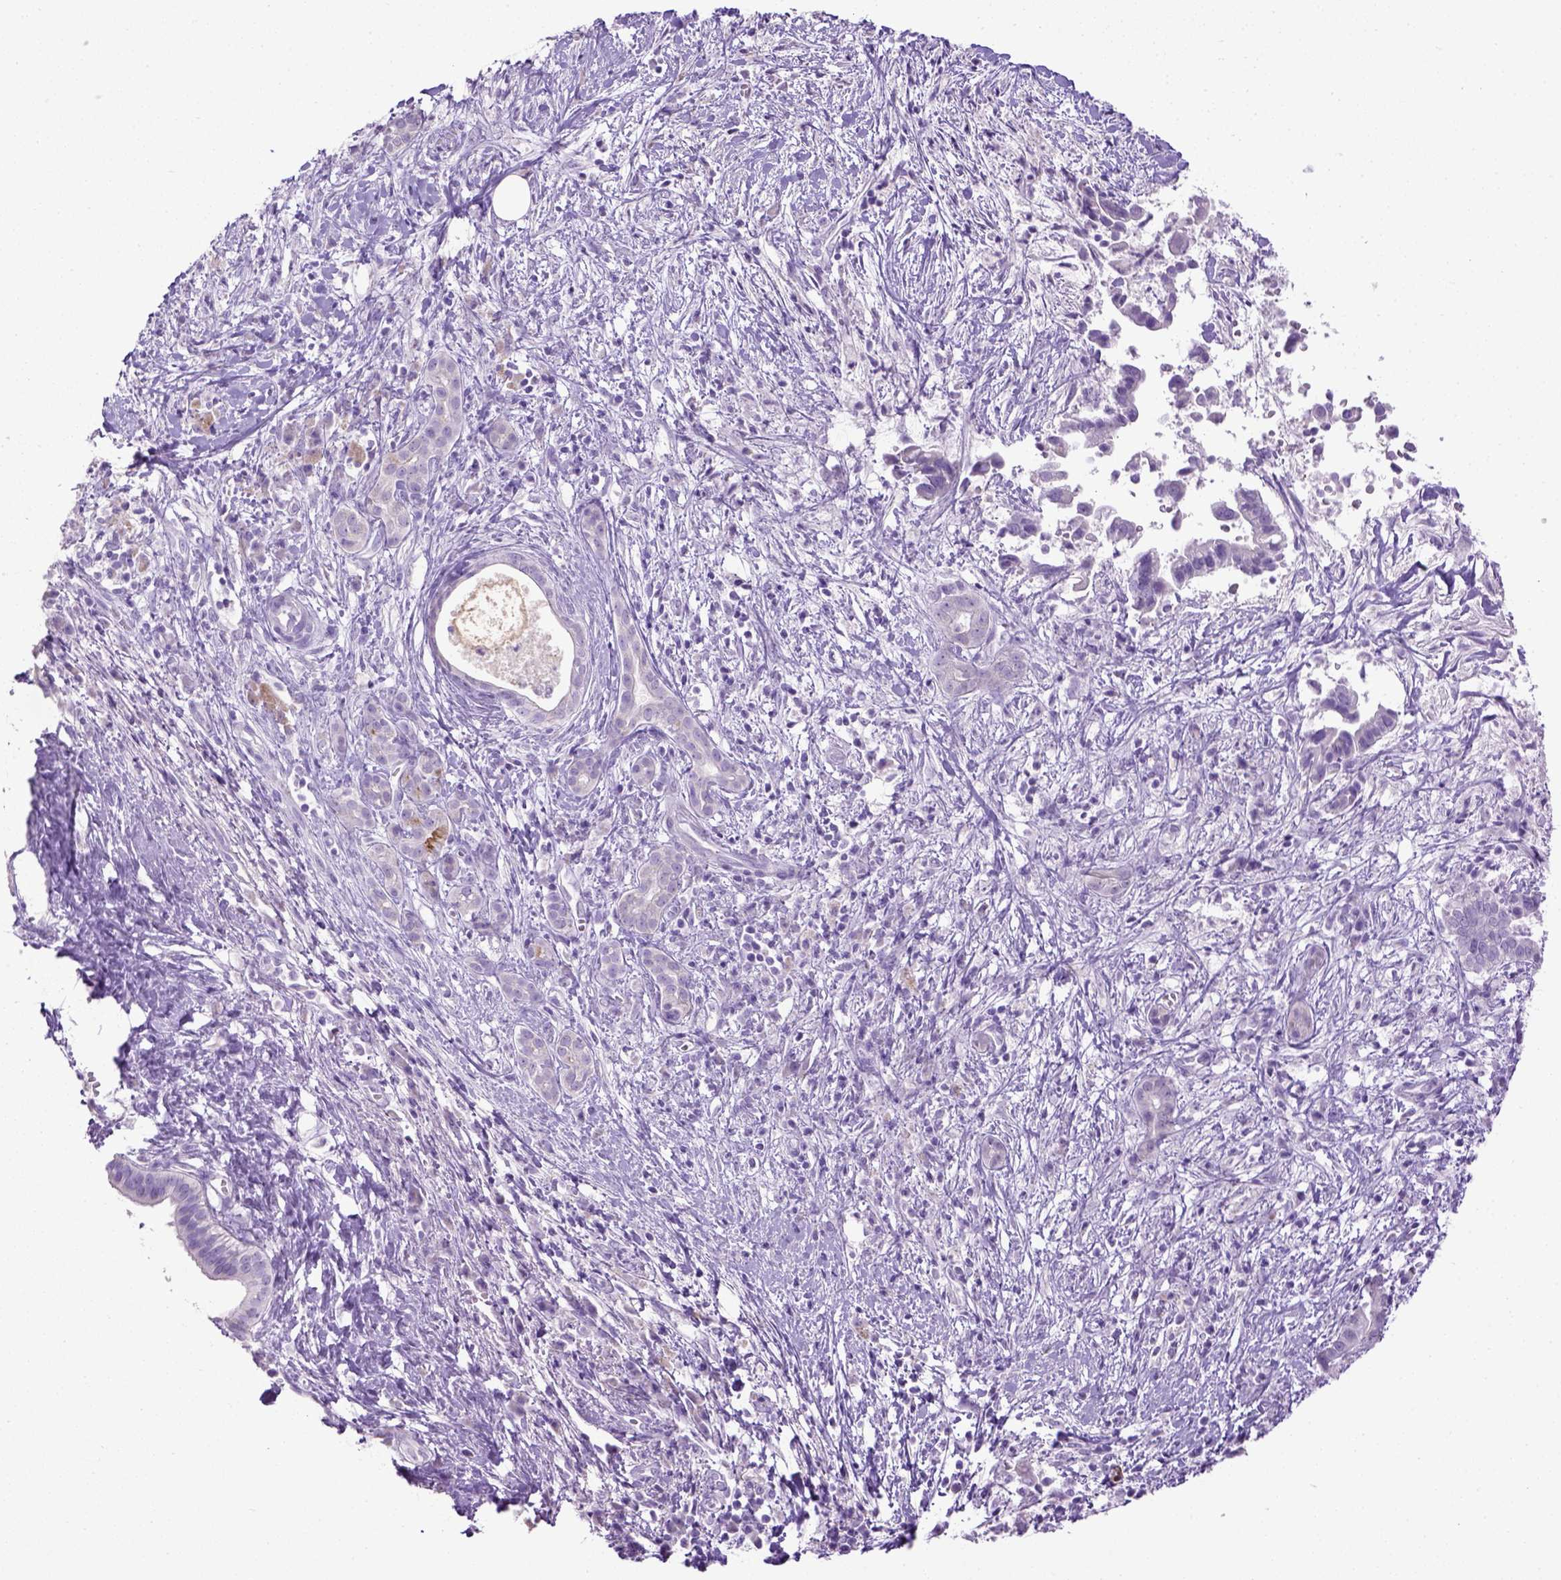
{"staining": {"intensity": "negative", "quantity": "none", "location": "none"}, "tissue": "pancreatic cancer", "cell_type": "Tumor cells", "image_type": "cancer", "snomed": [{"axis": "morphology", "description": "Adenocarcinoma, NOS"}, {"axis": "topography", "description": "Pancreas"}], "caption": "A high-resolution photomicrograph shows immunohistochemistry staining of pancreatic cancer, which shows no significant positivity in tumor cells.", "gene": "CYP24A1", "patient": {"sex": "male", "age": 61}}